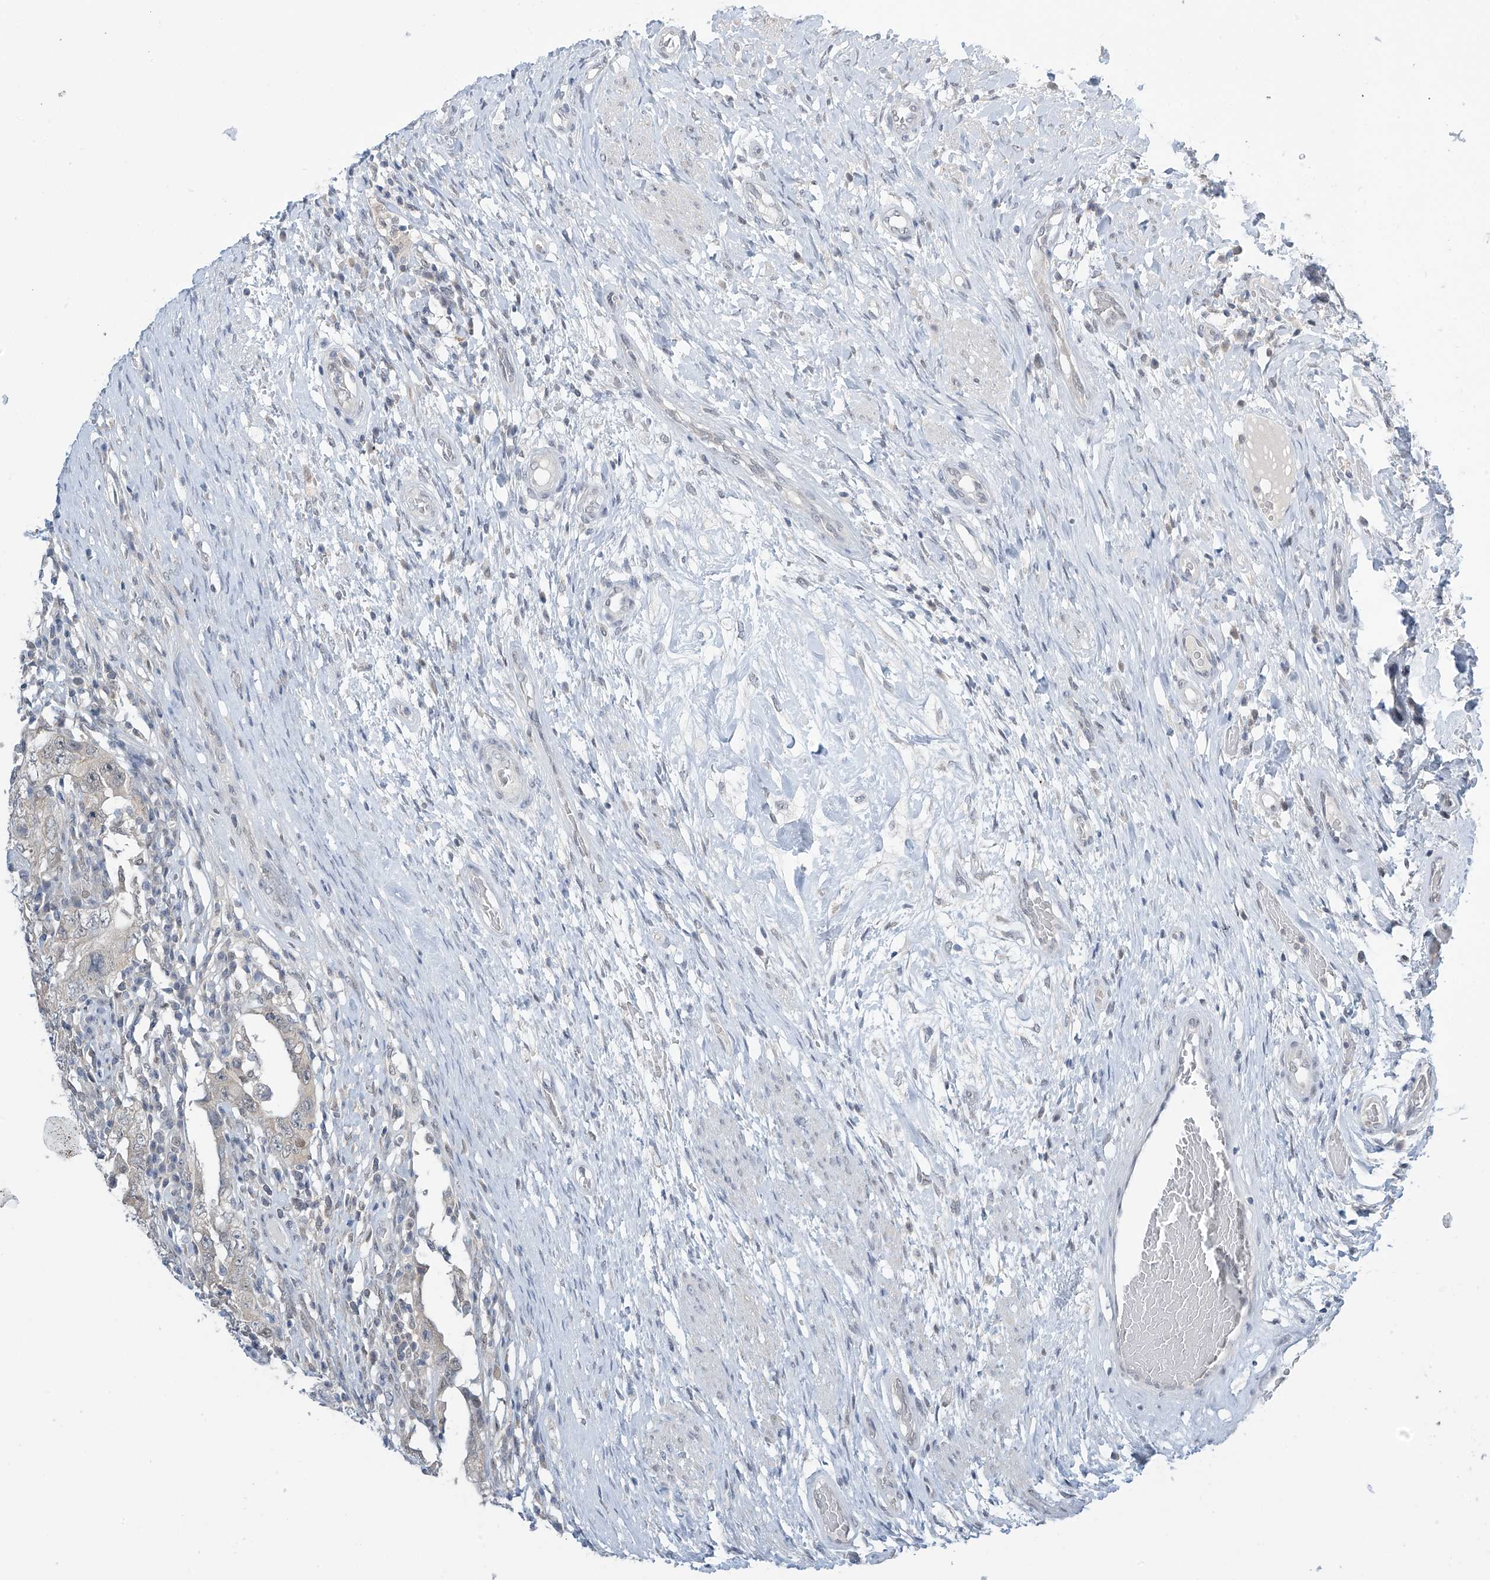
{"staining": {"intensity": "negative", "quantity": "none", "location": "none"}, "tissue": "testis cancer", "cell_type": "Tumor cells", "image_type": "cancer", "snomed": [{"axis": "morphology", "description": "Carcinoma, Embryonal, NOS"}, {"axis": "topography", "description": "Testis"}], "caption": "The immunohistochemistry (IHC) photomicrograph has no significant expression in tumor cells of embryonal carcinoma (testis) tissue. (DAB (3,3'-diaminobenzidine) IHC, high magnification).", "gene": "APLF", "patient": {"sex": "male", "age": 26}}